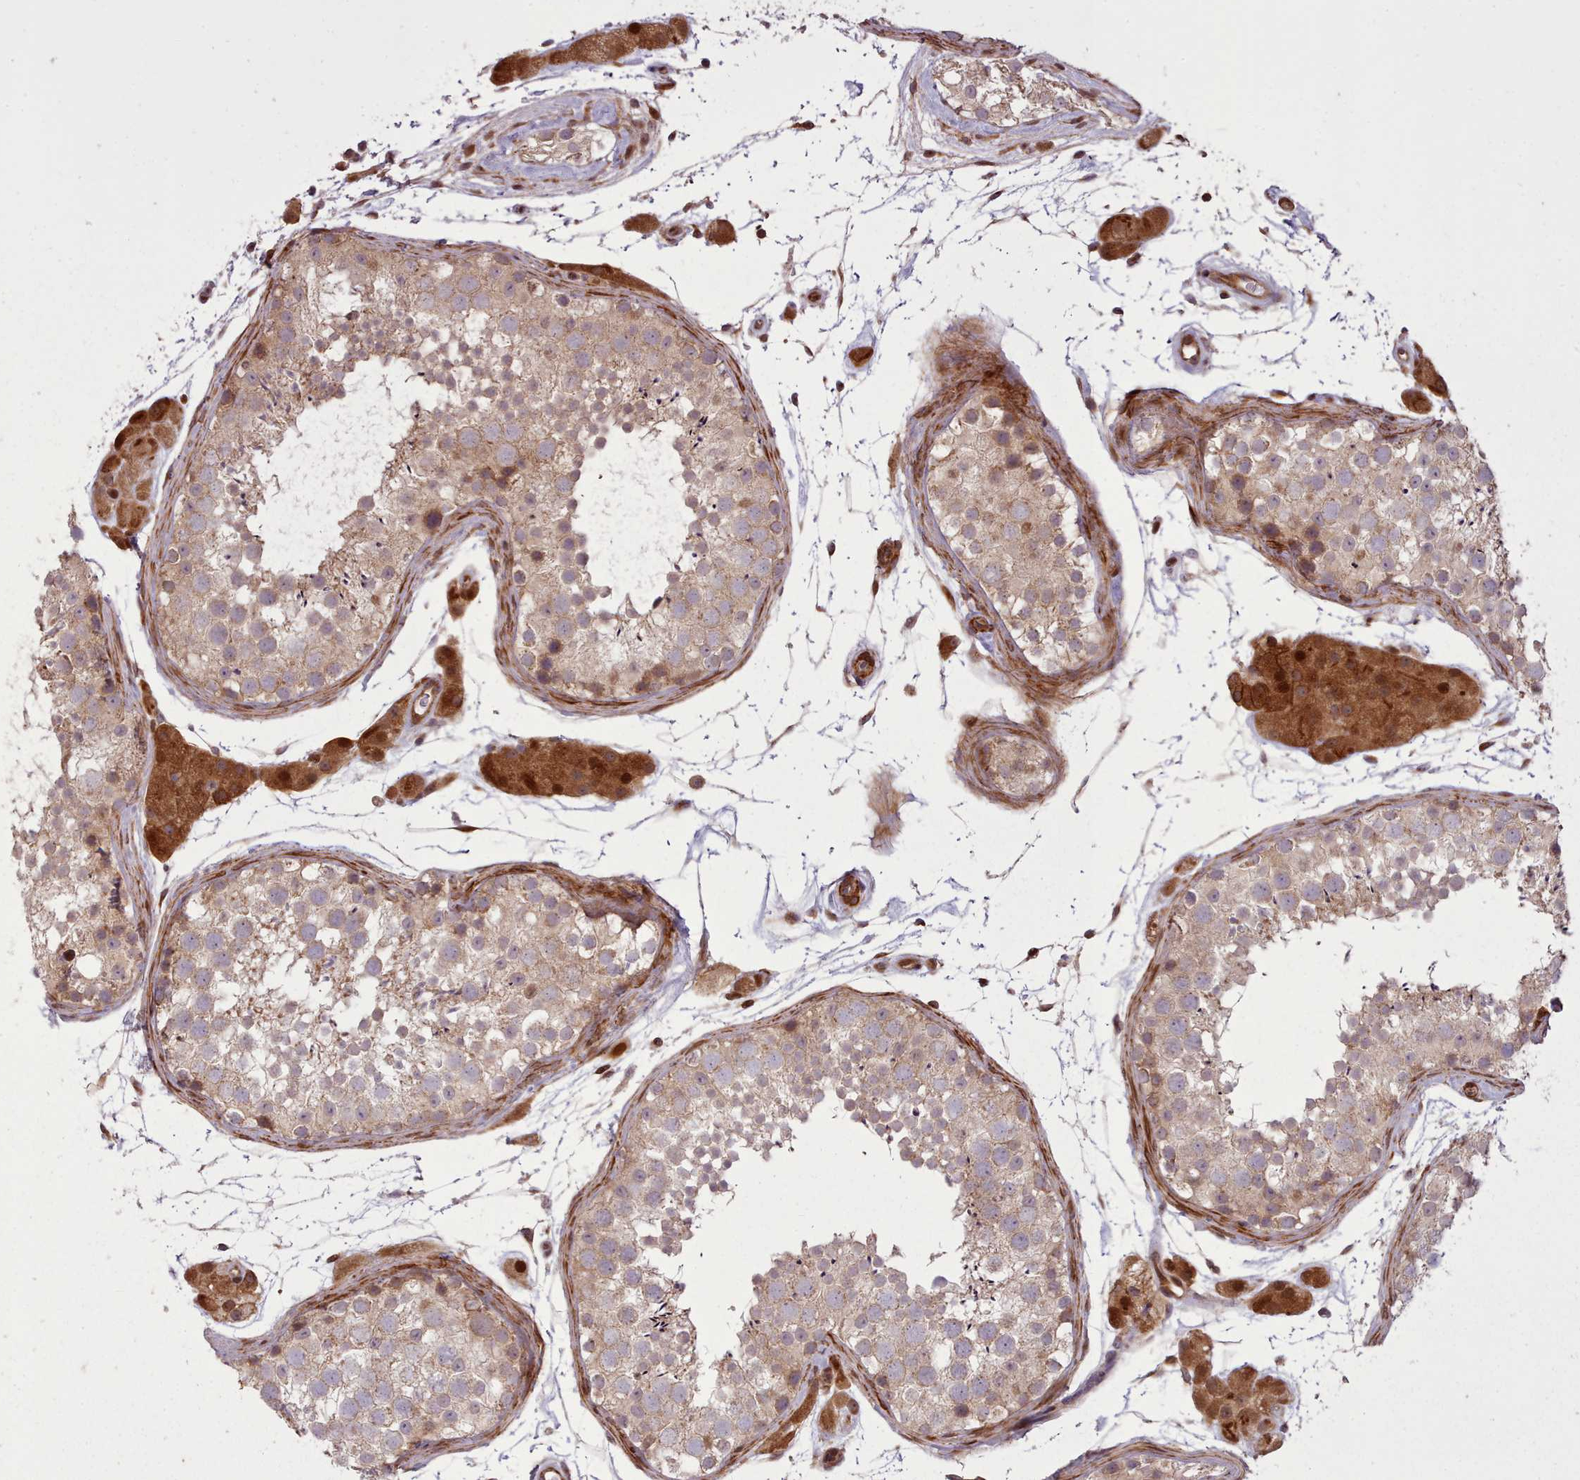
{"staining": {"intensity": "strong", "quantity": "<25%", "location": "cytoplasmic/membranous,nuclear"}, "tissue": "testis", "cell_type": "Cells in seminiferous ducts", "image_type": "normal", "snomed": [{"axis": "morphology", "description": "Normal tissue, NOS"}, {"axis": "topography", "description": "Testis"}], "caption": "An immunohistochemistry photomicrograph of benign tissue is shown. Protein staining in brown highlights strong cytoplasmic/membranous,nuclear positivity in testis within cells in seminiferous ducts. (IHC, brightfield microscopy, high magnification).", "gene": "NLRP7", "patient": {"sex": "male", "age": 41}}